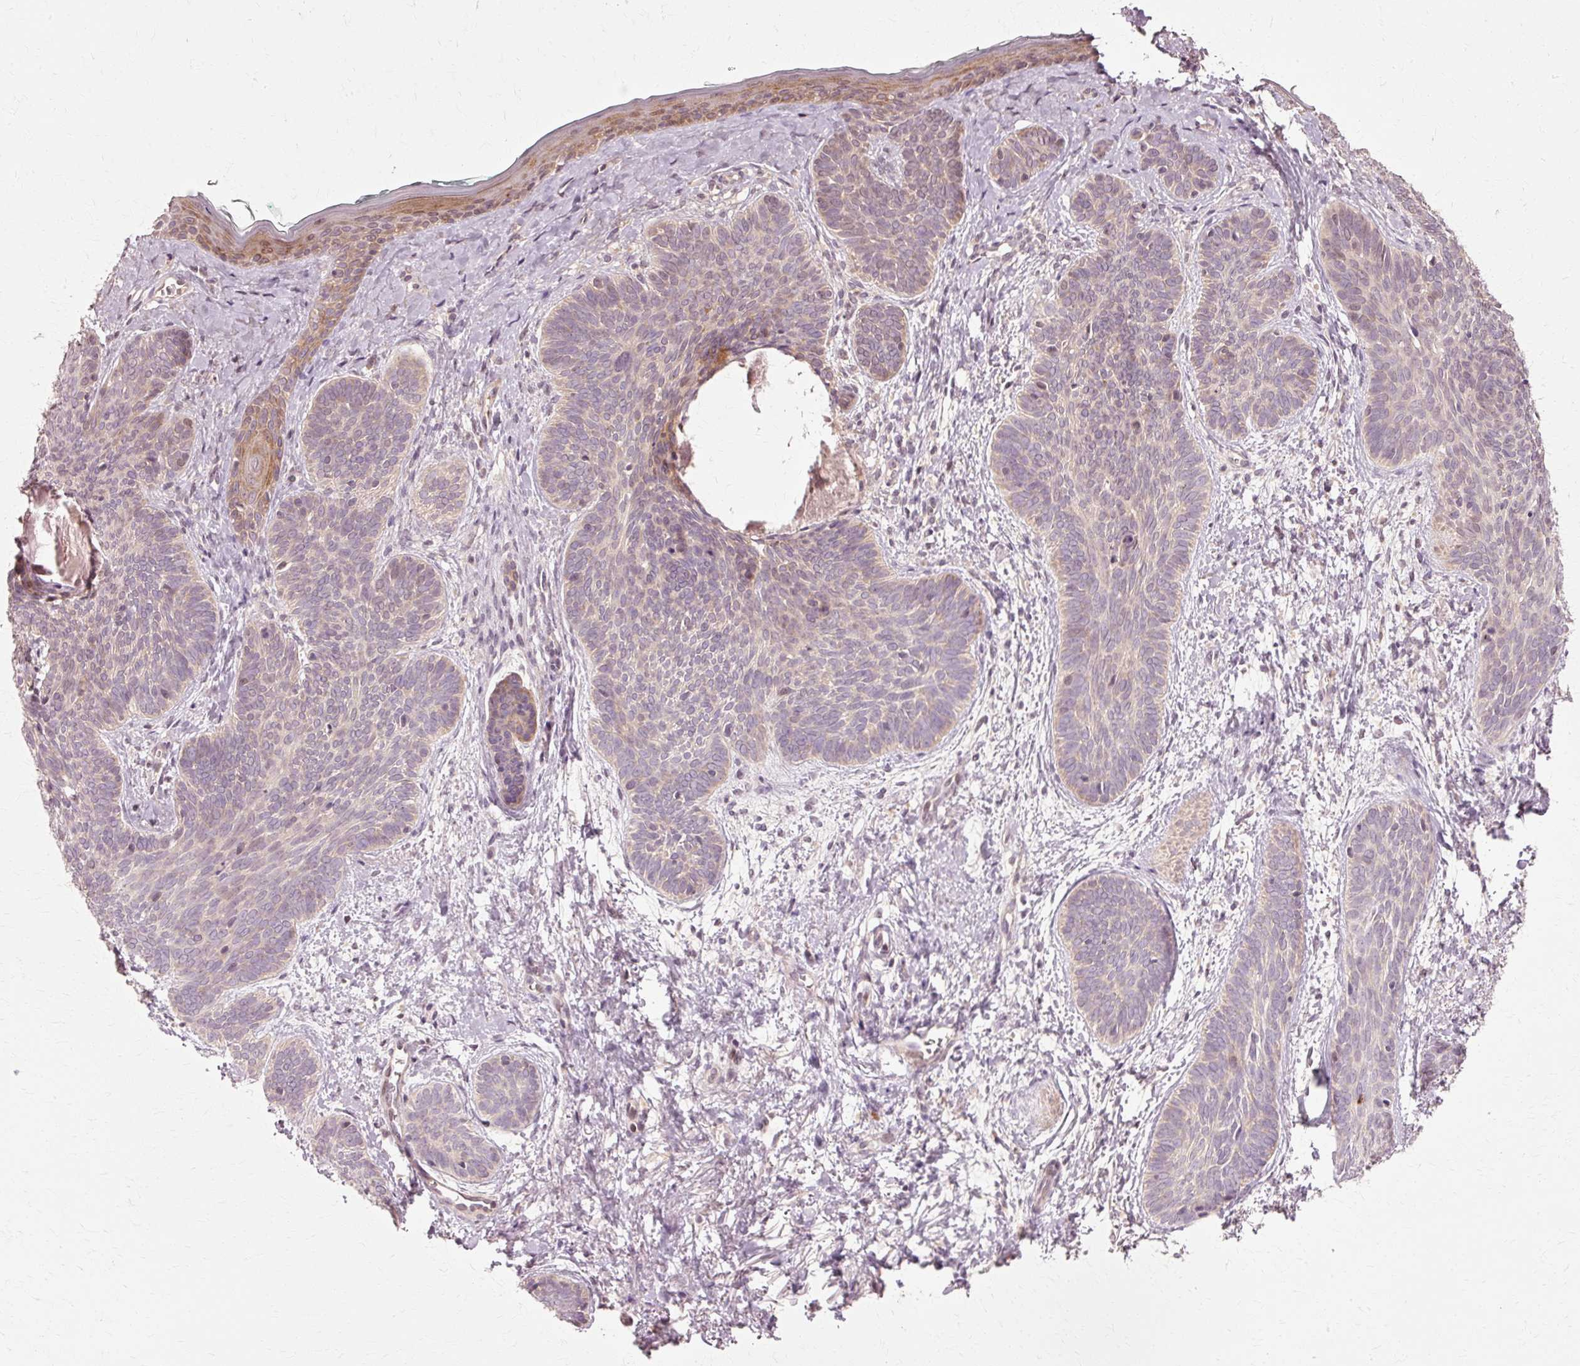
{"staining": {"intensity": "weak", "quantity": "<25%", "location": "cytoplasmic/membranous"}, "tissue": "skin cancer", "cell_type": "Tumor cells", "image_type": "cancer", "snomed": [{"axis": "morphology", "description": "Basal cell carcinoma"}, {"axis": "topography", "description": "Skin"}], "caption": "Immunohistochemical staining of human skin cancer (basal cell carcinoma) displays no significant expression in tumor cells.", "gene": "RGPD5", "patient": {"sex": "female", "age": 81}}